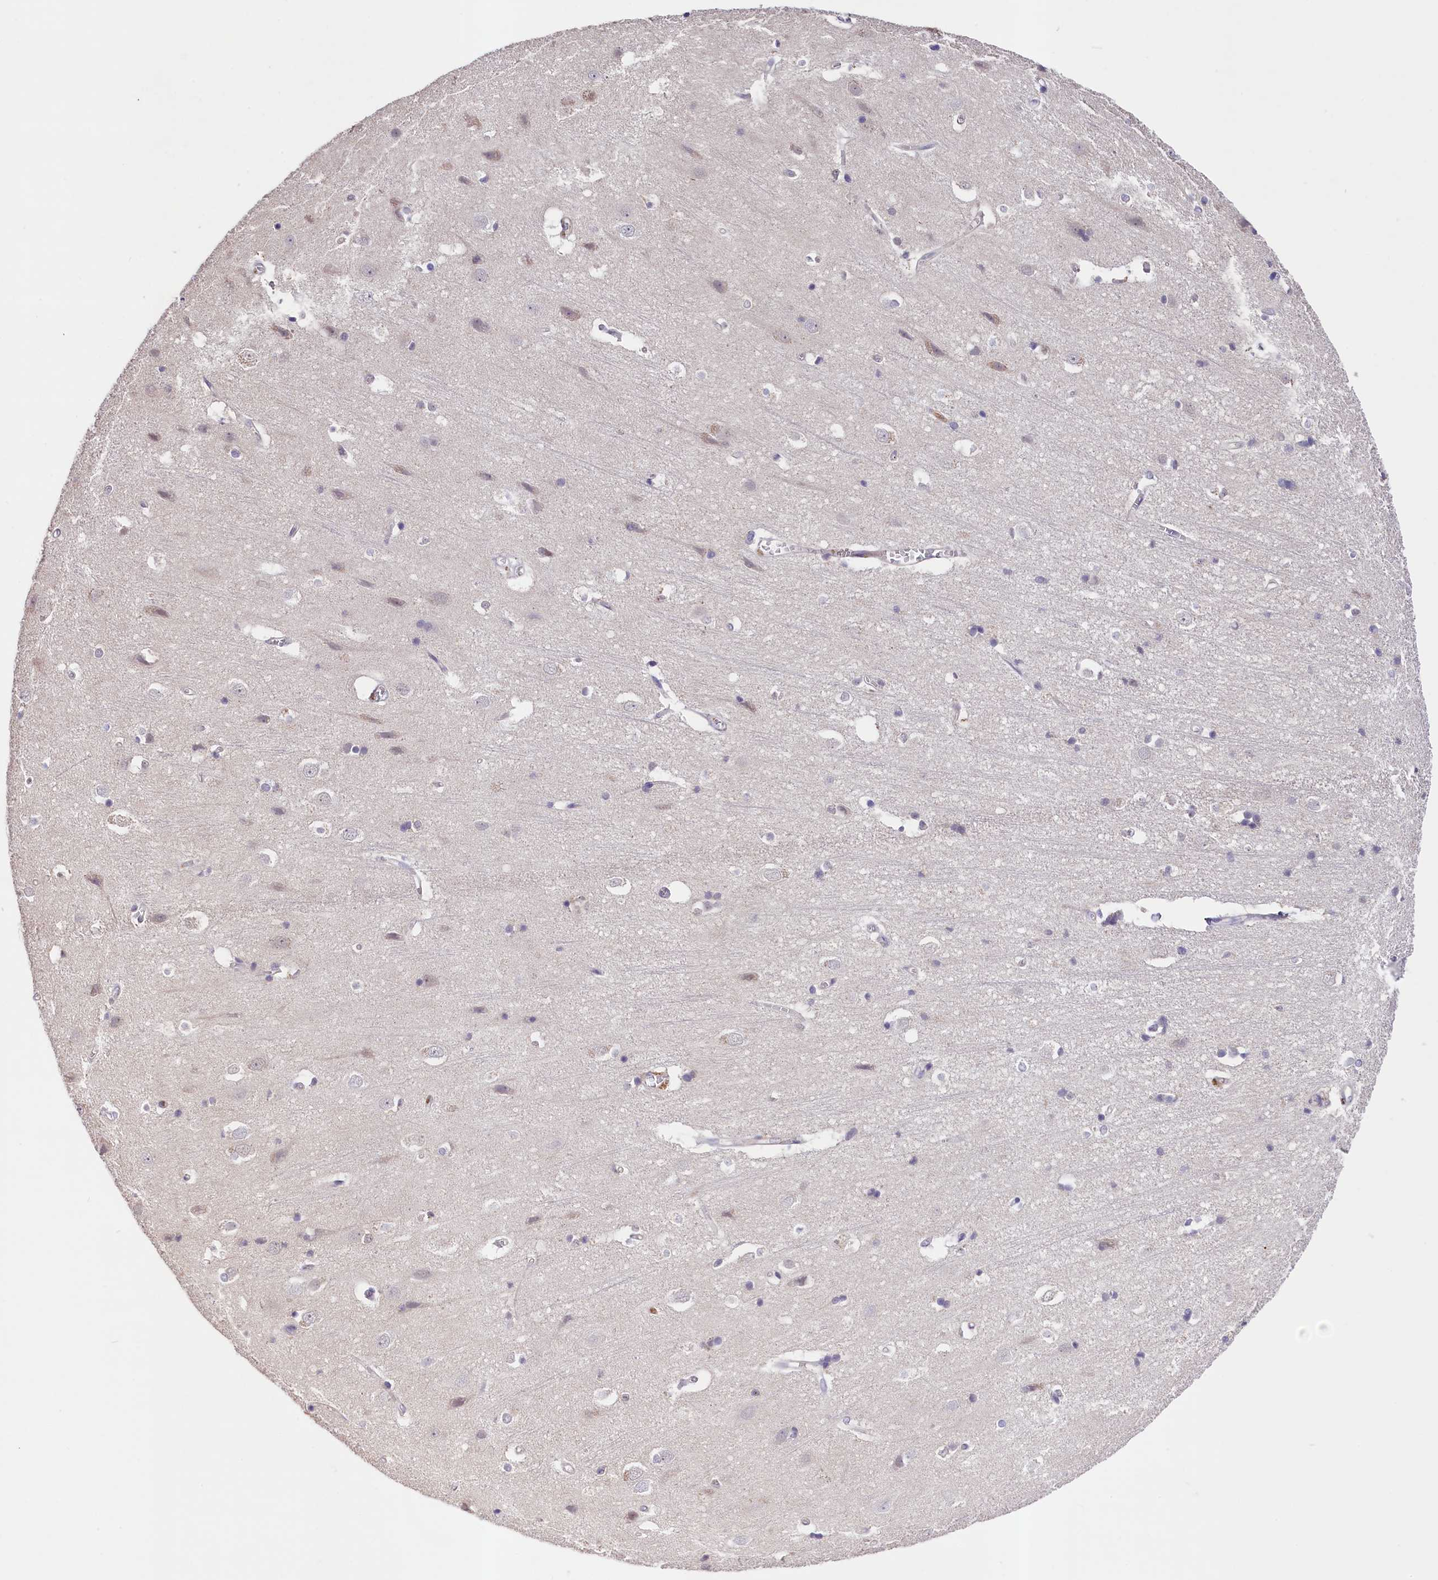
{"staining": {"intensity": "negative", "quantity": "none", "location": "none"}, "tissue": "cerebral cortex", "cell_type": "Endothelial cells", "image_type": "normal", "snomed": [{"axis": "morphology", "description": "Normal tissue, NOS"}, {"axis": "topography", "description": "Cerebral cortex"}], "caption": "Immunohistochemical staining of normal human cerebral cortex demonstrates no significant staining in endothelial cells.", "gene": "SKIDA1", "patient": {"sex": "male", "age": 54}}